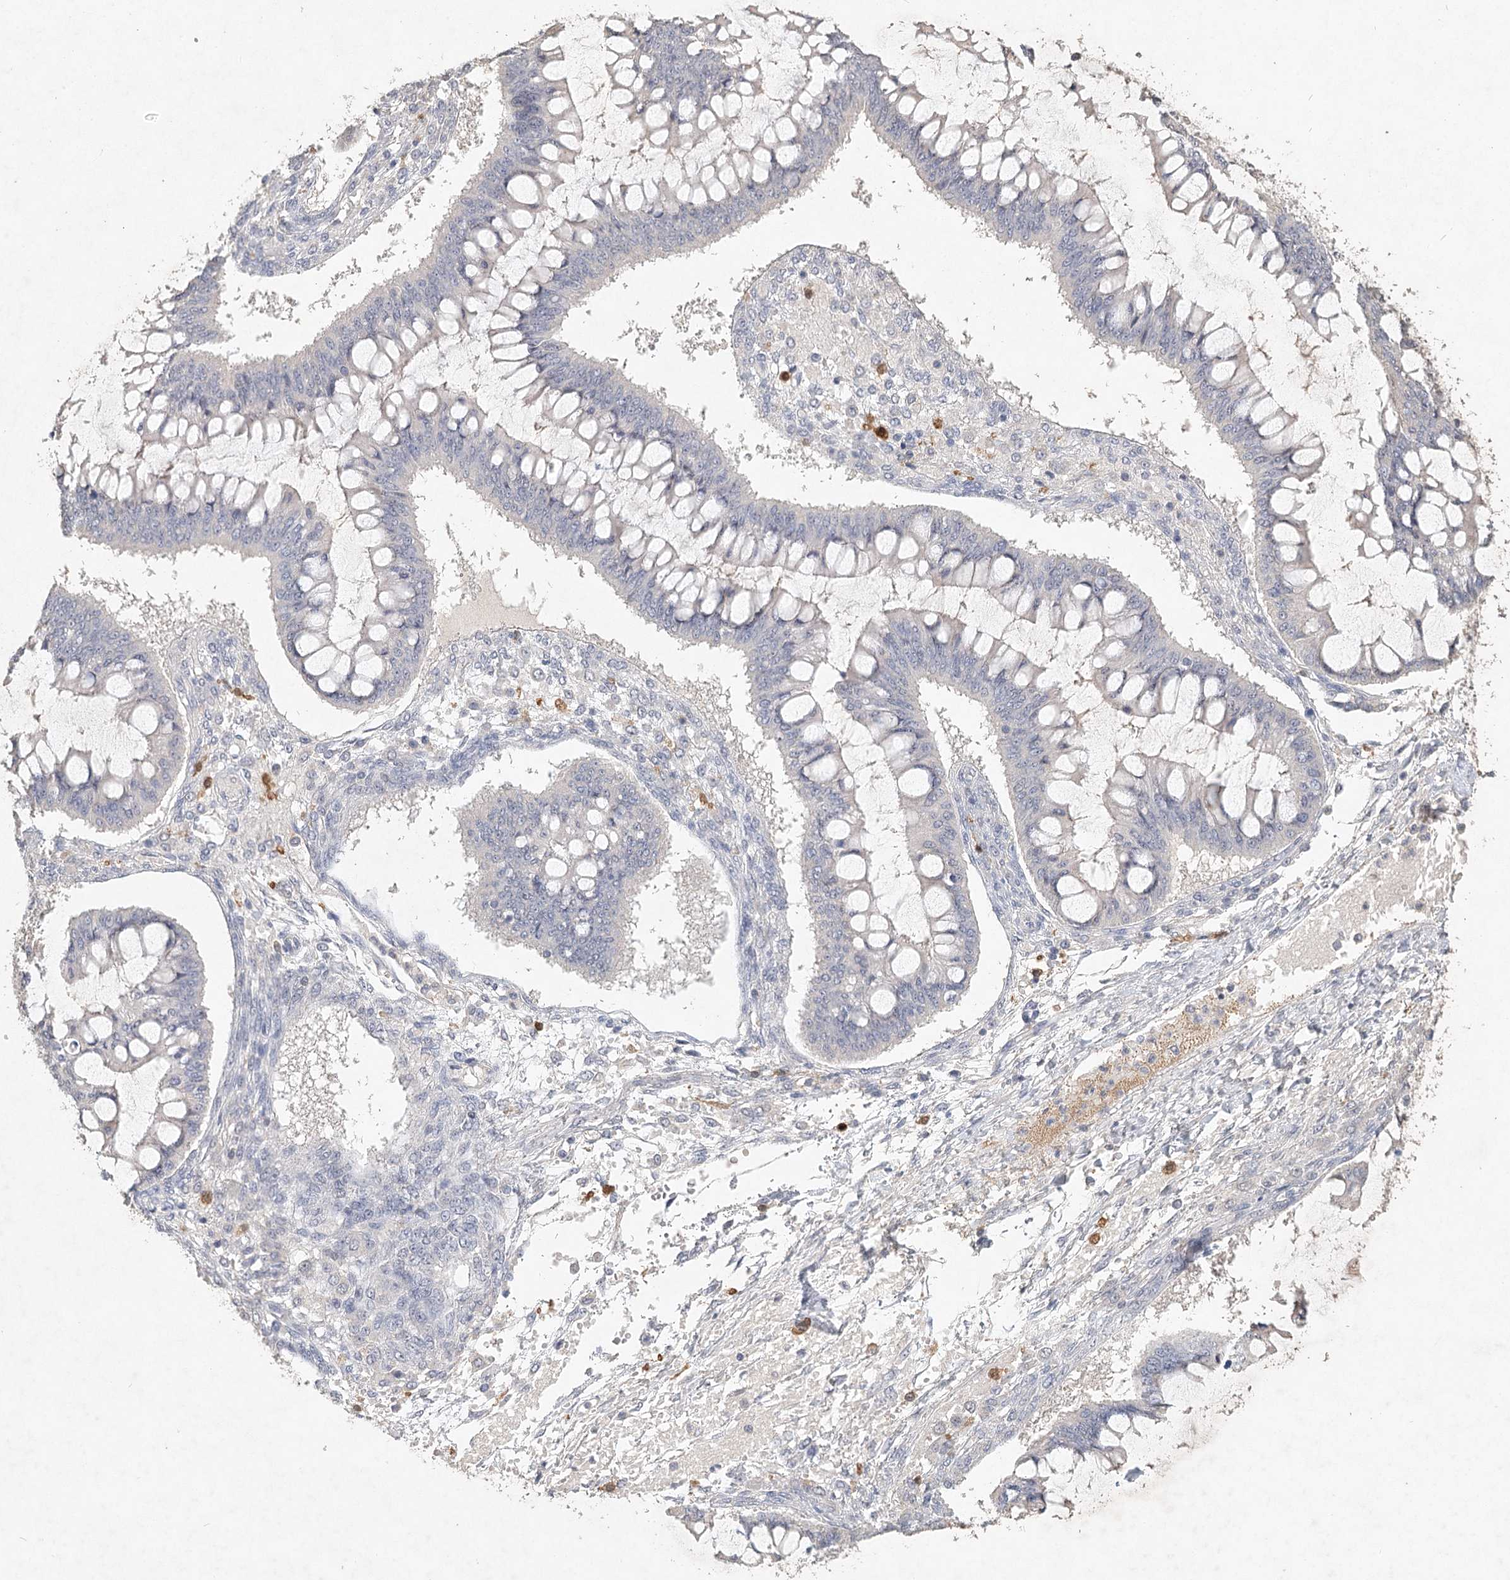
{"staining": {"intensity": "negative", "quantity": "none", "location": "none"}, "tissue": "ovarian cancer", "cell_type": "Tumor cells", "image_type": "cancer", "snomed": [{"axis": "morphology", "description": "Cystadenocarcinoma, mucinous, NOS"}, {"axis": "topography", "description": "Ovary"}], "caption": "Immunohistochemical staining of ovarian mucinous cystadenocarcinoma reveals no significant positivity in tumor cells.", "gene": "ARSI", "patient": {"sex": "female", "age": 73}}